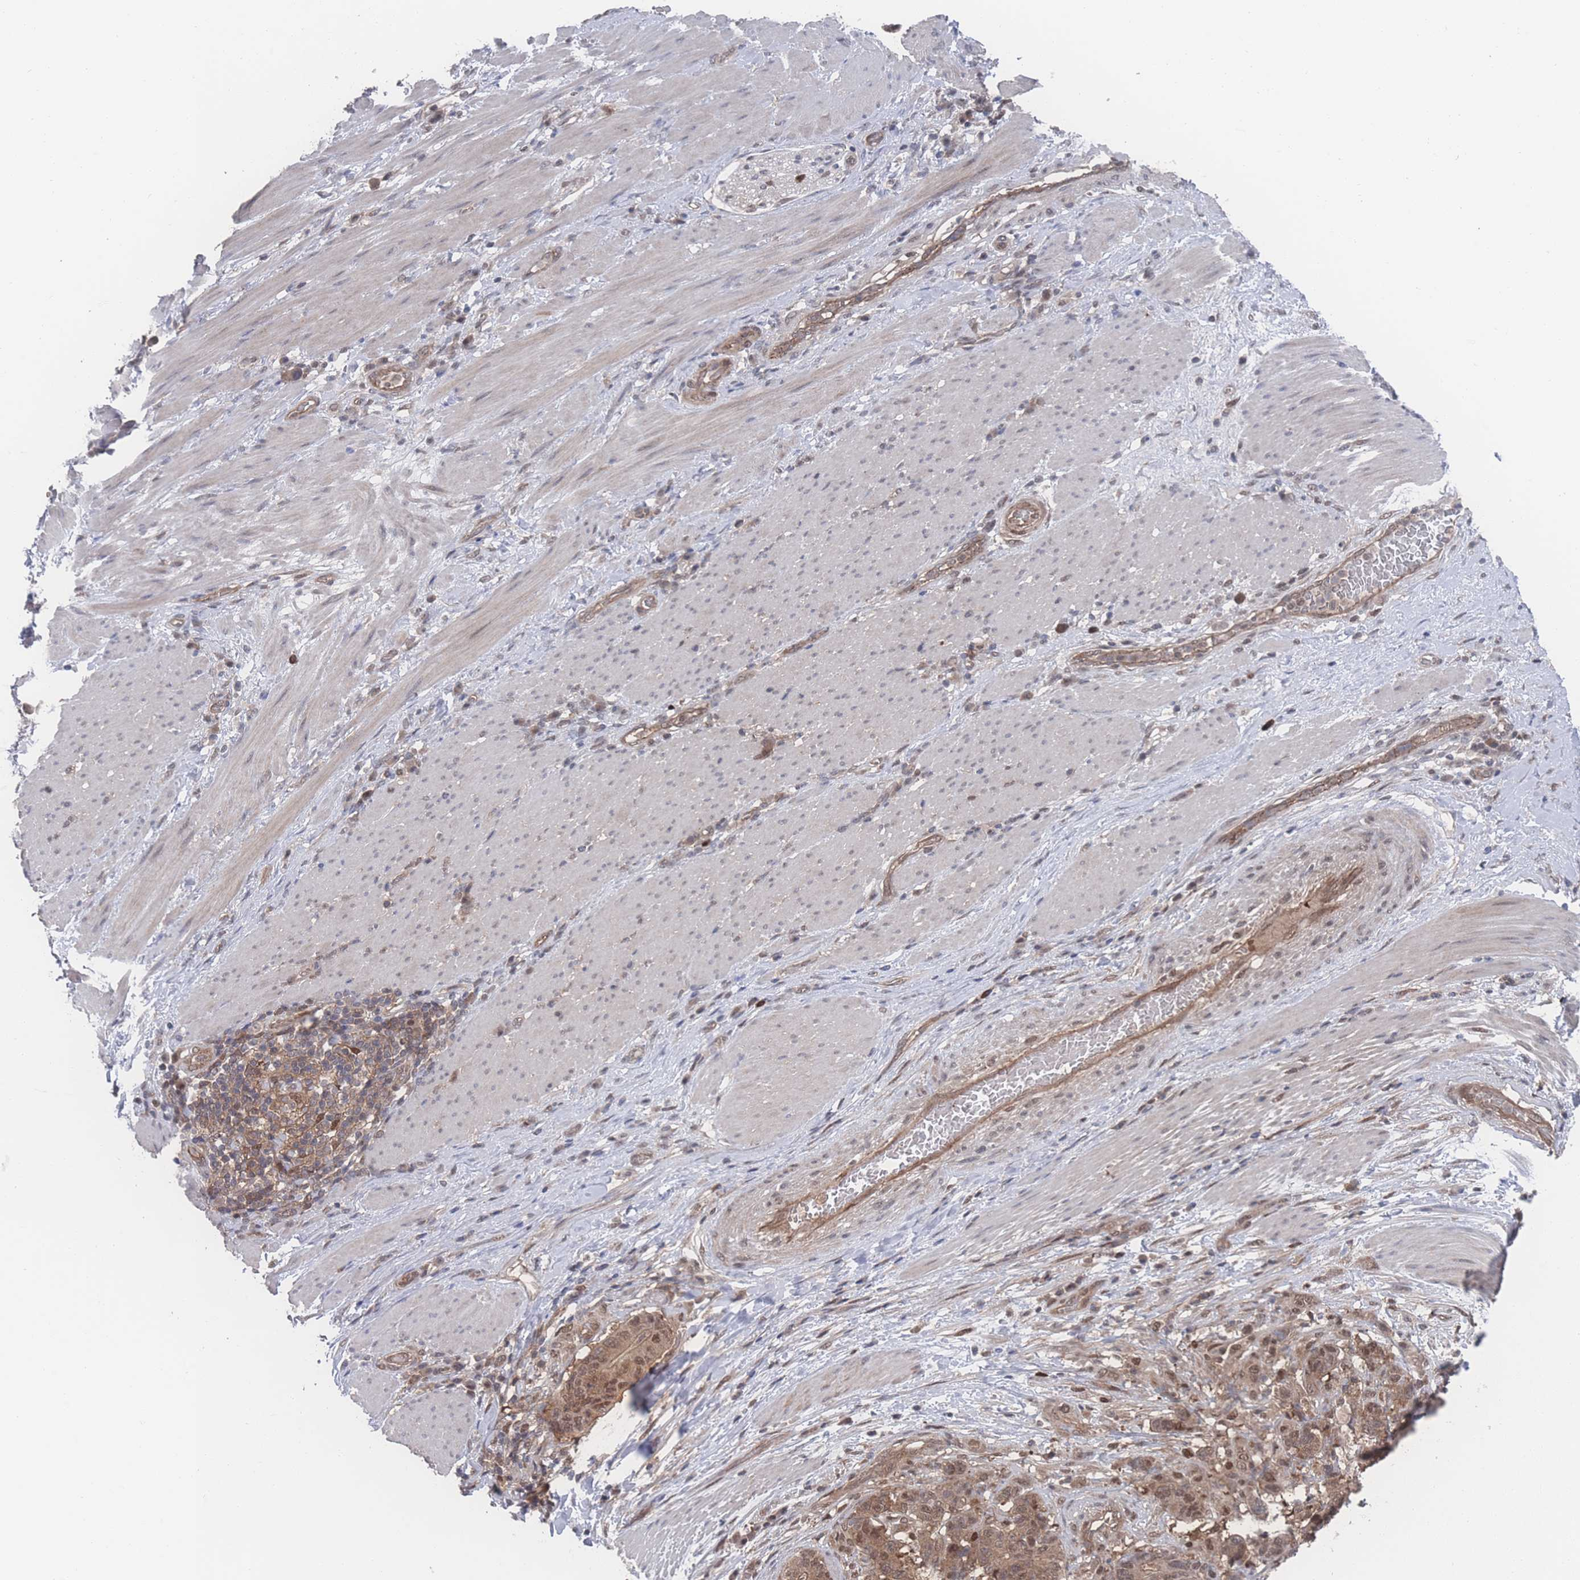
{"staining": {"intensity": "moderate", "quantity": ">75%", "location": "cytoplasmic/membranous,nuclear"}, "tissue": "stomach cancer", "cell_type": "Tumor cells", "image_type": "cancer", "snomed": [{"axis": "morphology", "description": "Normal tissue, NOS"}, {"axis": "morphology", "description": "Adenocarcinoma, NOS"}, {"axis": "topography", "description": "Stomach"}], "caption": "Immunohistochemical staining of human stomach adenocarcinoma exhibits moderate cytoplasmic/membranous and nuclear protein staining in approximately >75% of tumor cells.", "gene": "PSMA1", "patient": {"sex": "female", "age": 64}}